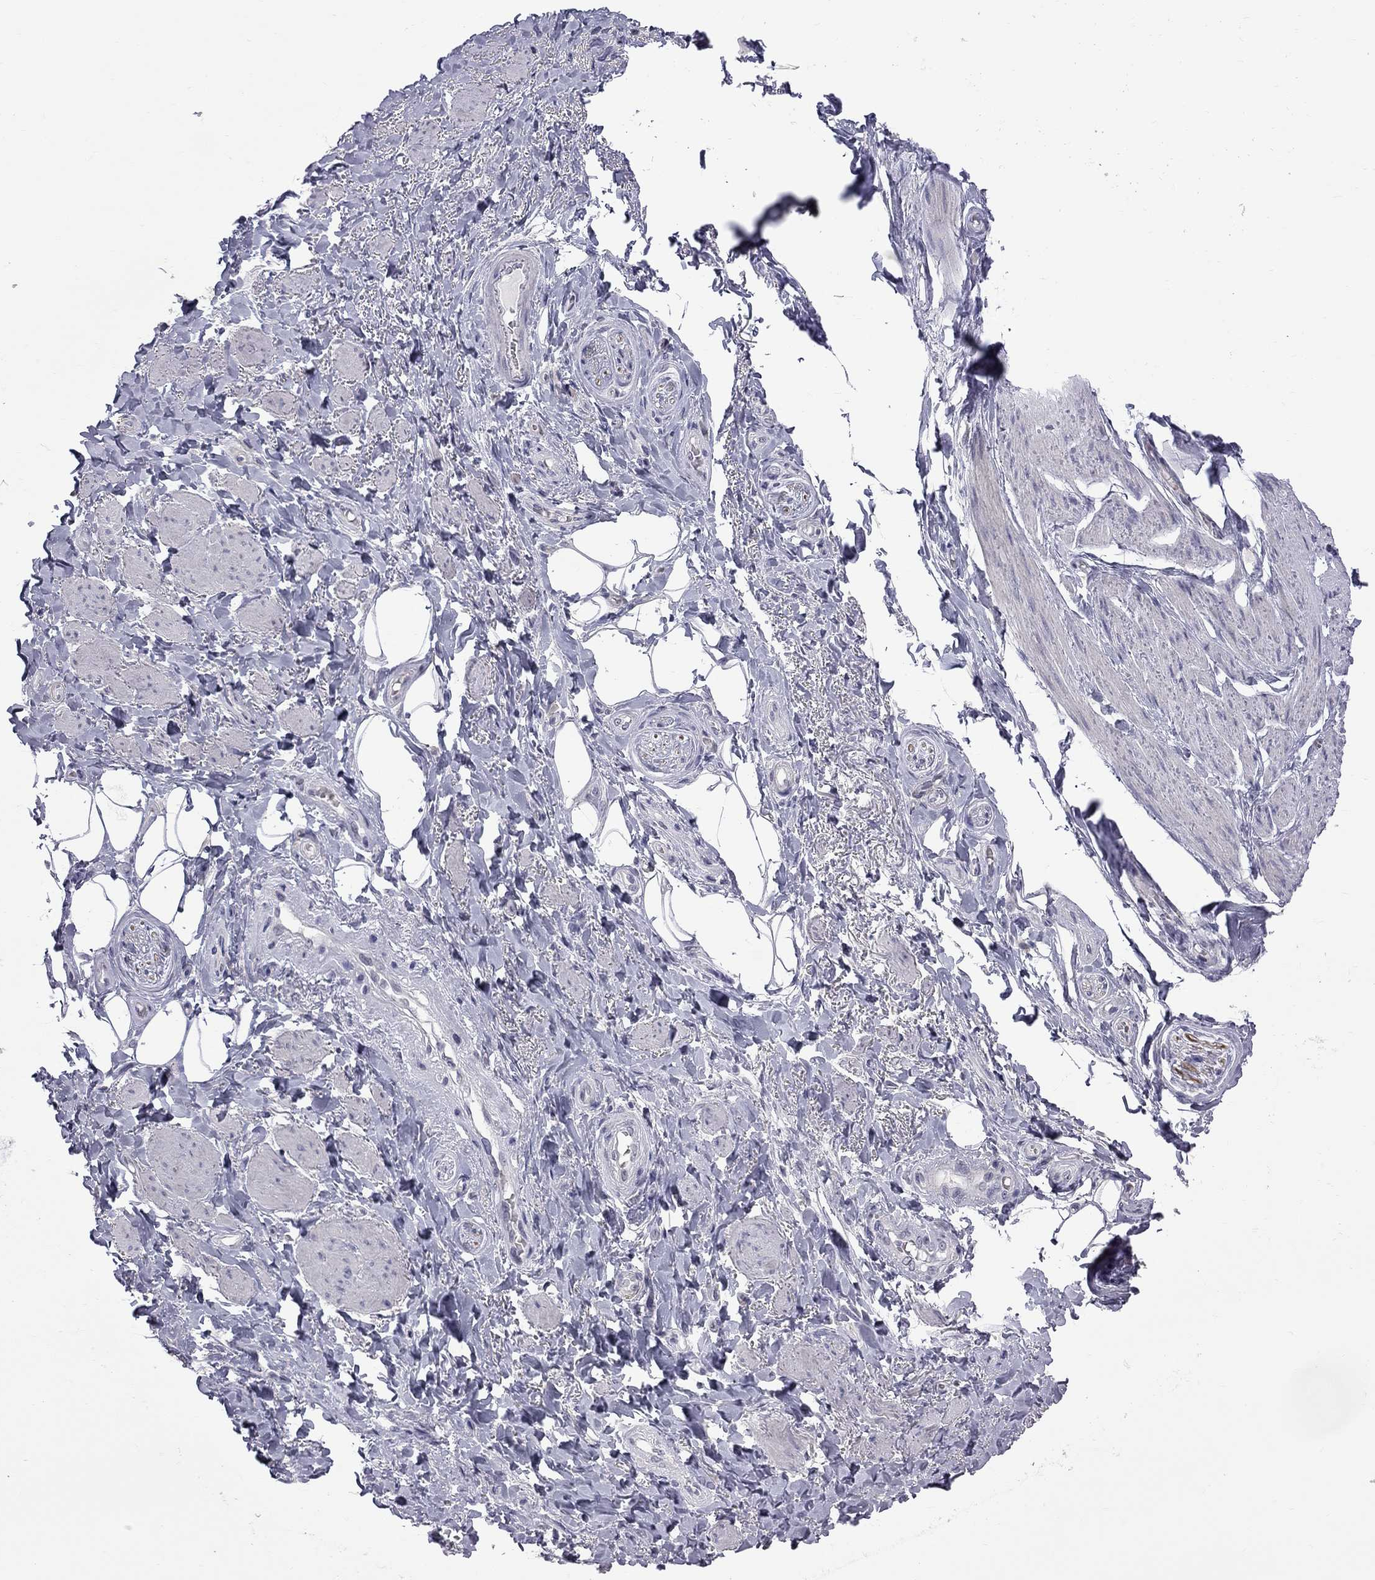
{"staining": {"intensity": "negative", "quantity": "none", "location": "none"}, "tissue": "adipose tissue", "cell_type": "Adipocytes", "image_type": "normal", "snomed": [{"axis": "morphology", "description": "Normal tissue, NOS"}, {"axis": "topography", "description": "Skeletal muscle"}, {"axis": "topography", "description": "Anal"}, {"axis": "topography", "description": "Peripheral nerve tissue"}], "caption": "Immunohistochemical staining of unremarkable human adipose tissue exhibits no significant staining in adipocytes. (DAB IHC visualized using brightfield microscopy, high magnification).", "gene": "GSG1L", "patient": {"sex": "male", "age": 53}}